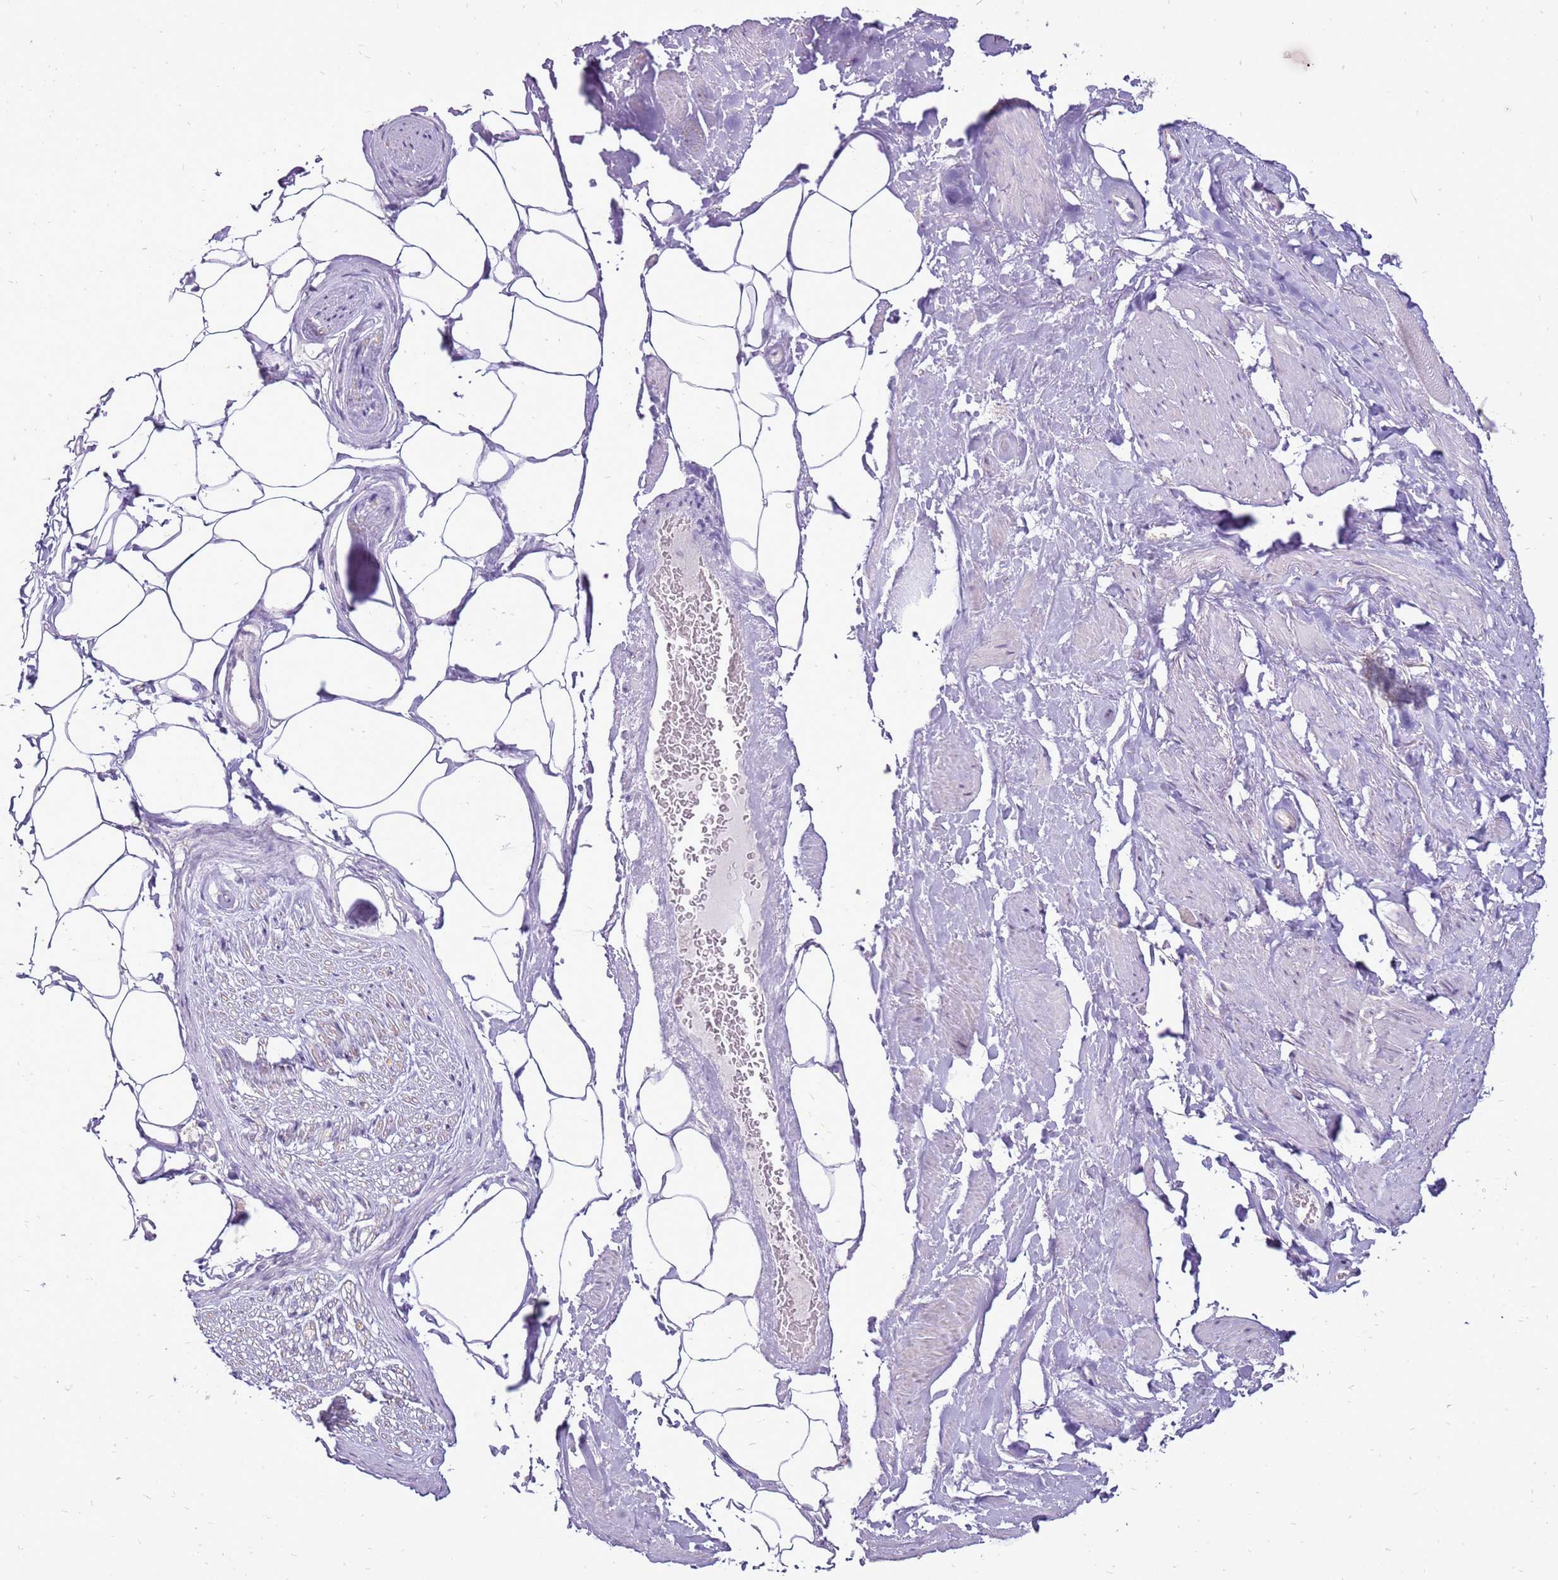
{"staining": {"intensity": "negative", "quantity": "none", "location": "none"}, "tissue": "adipose tissue", "cell_type": "Adipocytes", "image_type": "normal", "snomed": [{"axis": "morphology", "description": "Normal tissue, NOS"}, {"axis": "morphology", "description": "Adenocarcinoma, Low grade"}, {"axis": "topography", "description": "Prostate"}, {"axis": "topography", "description": "Peripheral nerve tissue"}], "caption": "DAB (3,3'-diaminobenzidine) immunohistochemical staining of benign adipose tissue exhibits no significant expression in adipocytes. Nuclei are stained in blue.", "gene": "UGGT2", "patient": {"sex": "male", "age": 63}}